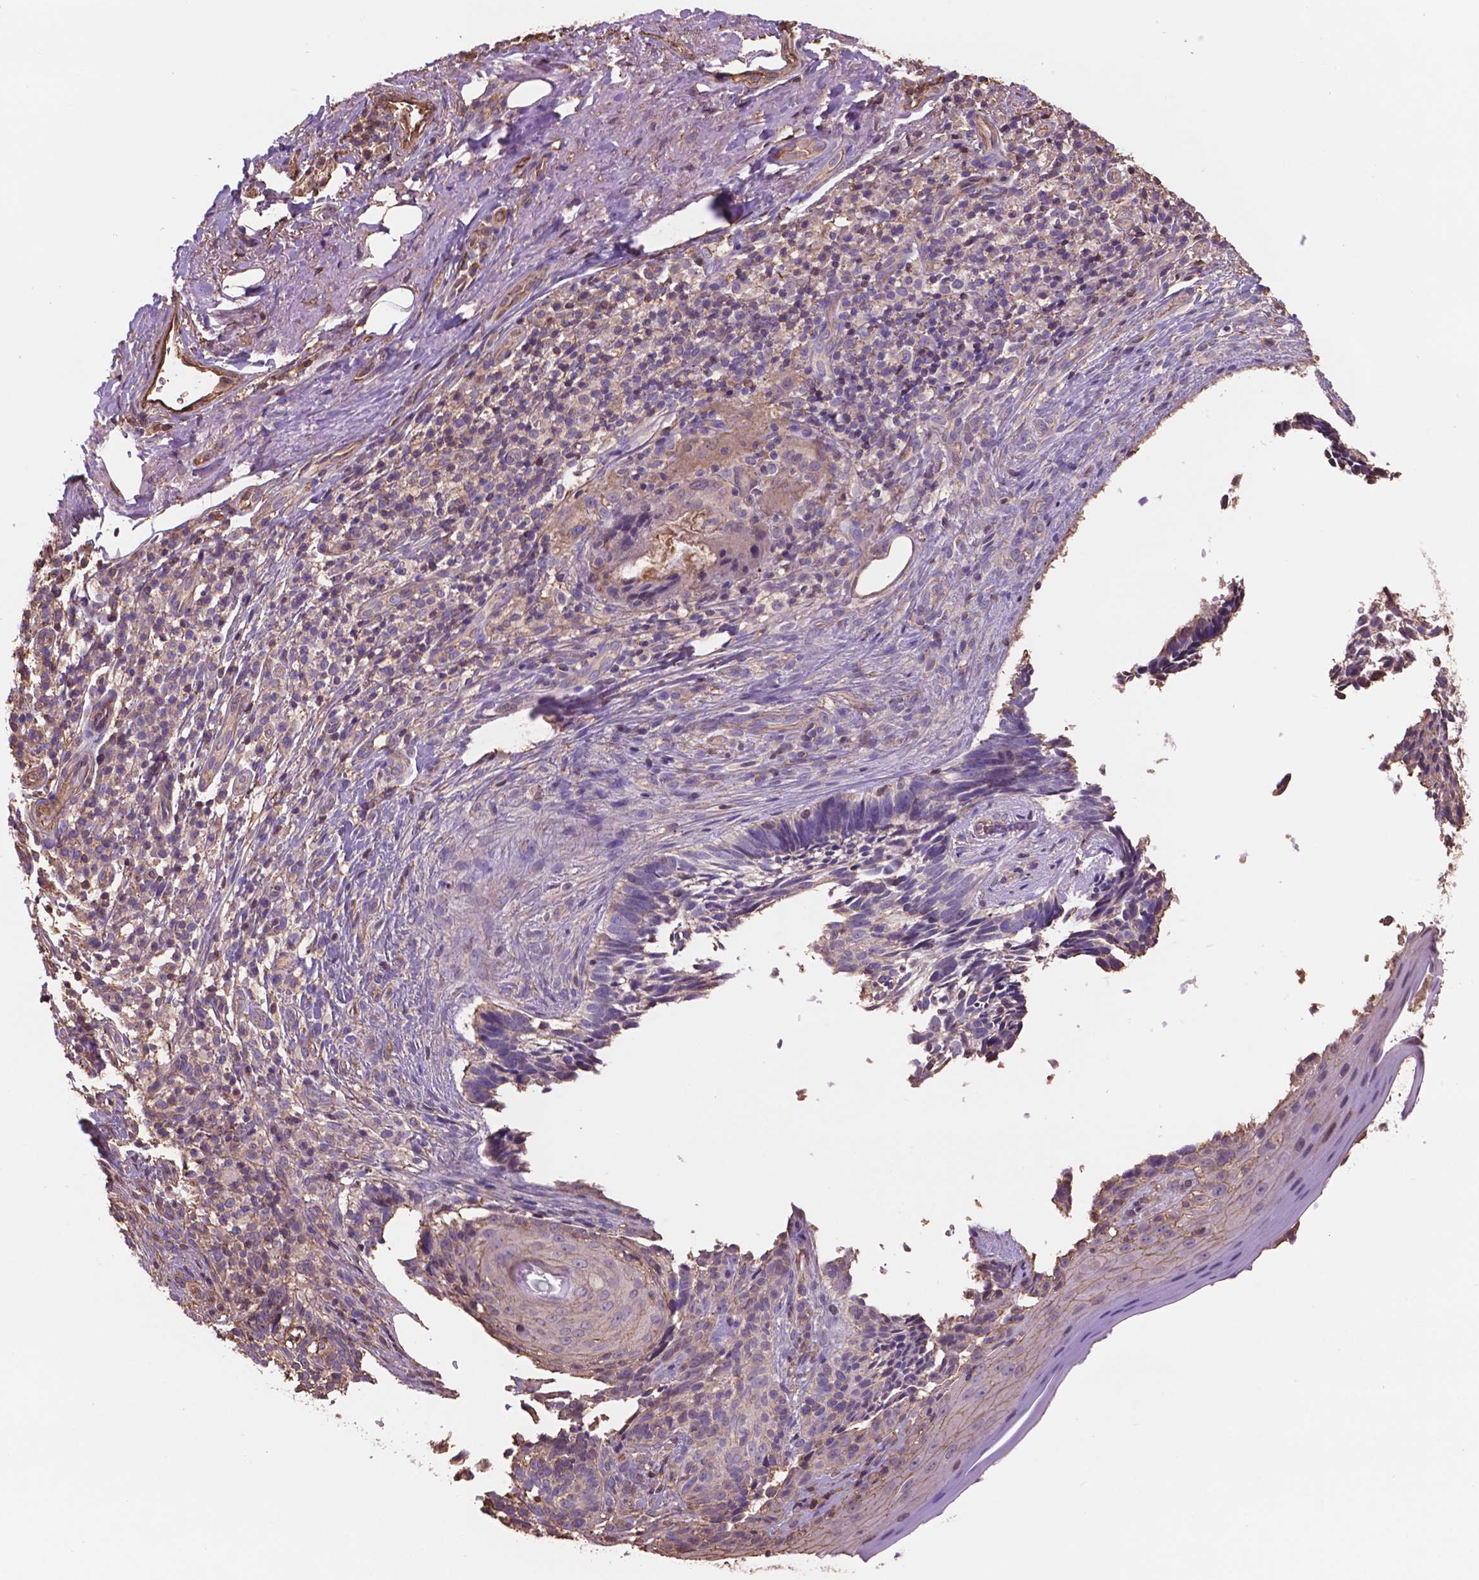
{"staining": {"intensity": "negative", "quantity": "none", "location": "none"}, "tissue": "skin cancer", "cell_type": "Tumor cells", "image_type": "cancer", "snomed": [{"axis": "morphology", "description": "Normal tissue, NOS"}, {"axis": "morphology", "description": "Basal cell carcinoma"}, {"axis": "topography", "description": "Skin"}], "caption": "Protein analysis of skin cancer (basal cell carcinoma) shows no significant staining in tumor cells.", "gene": "NIPA2", "patient": {"sex": "male", "age": 68}}